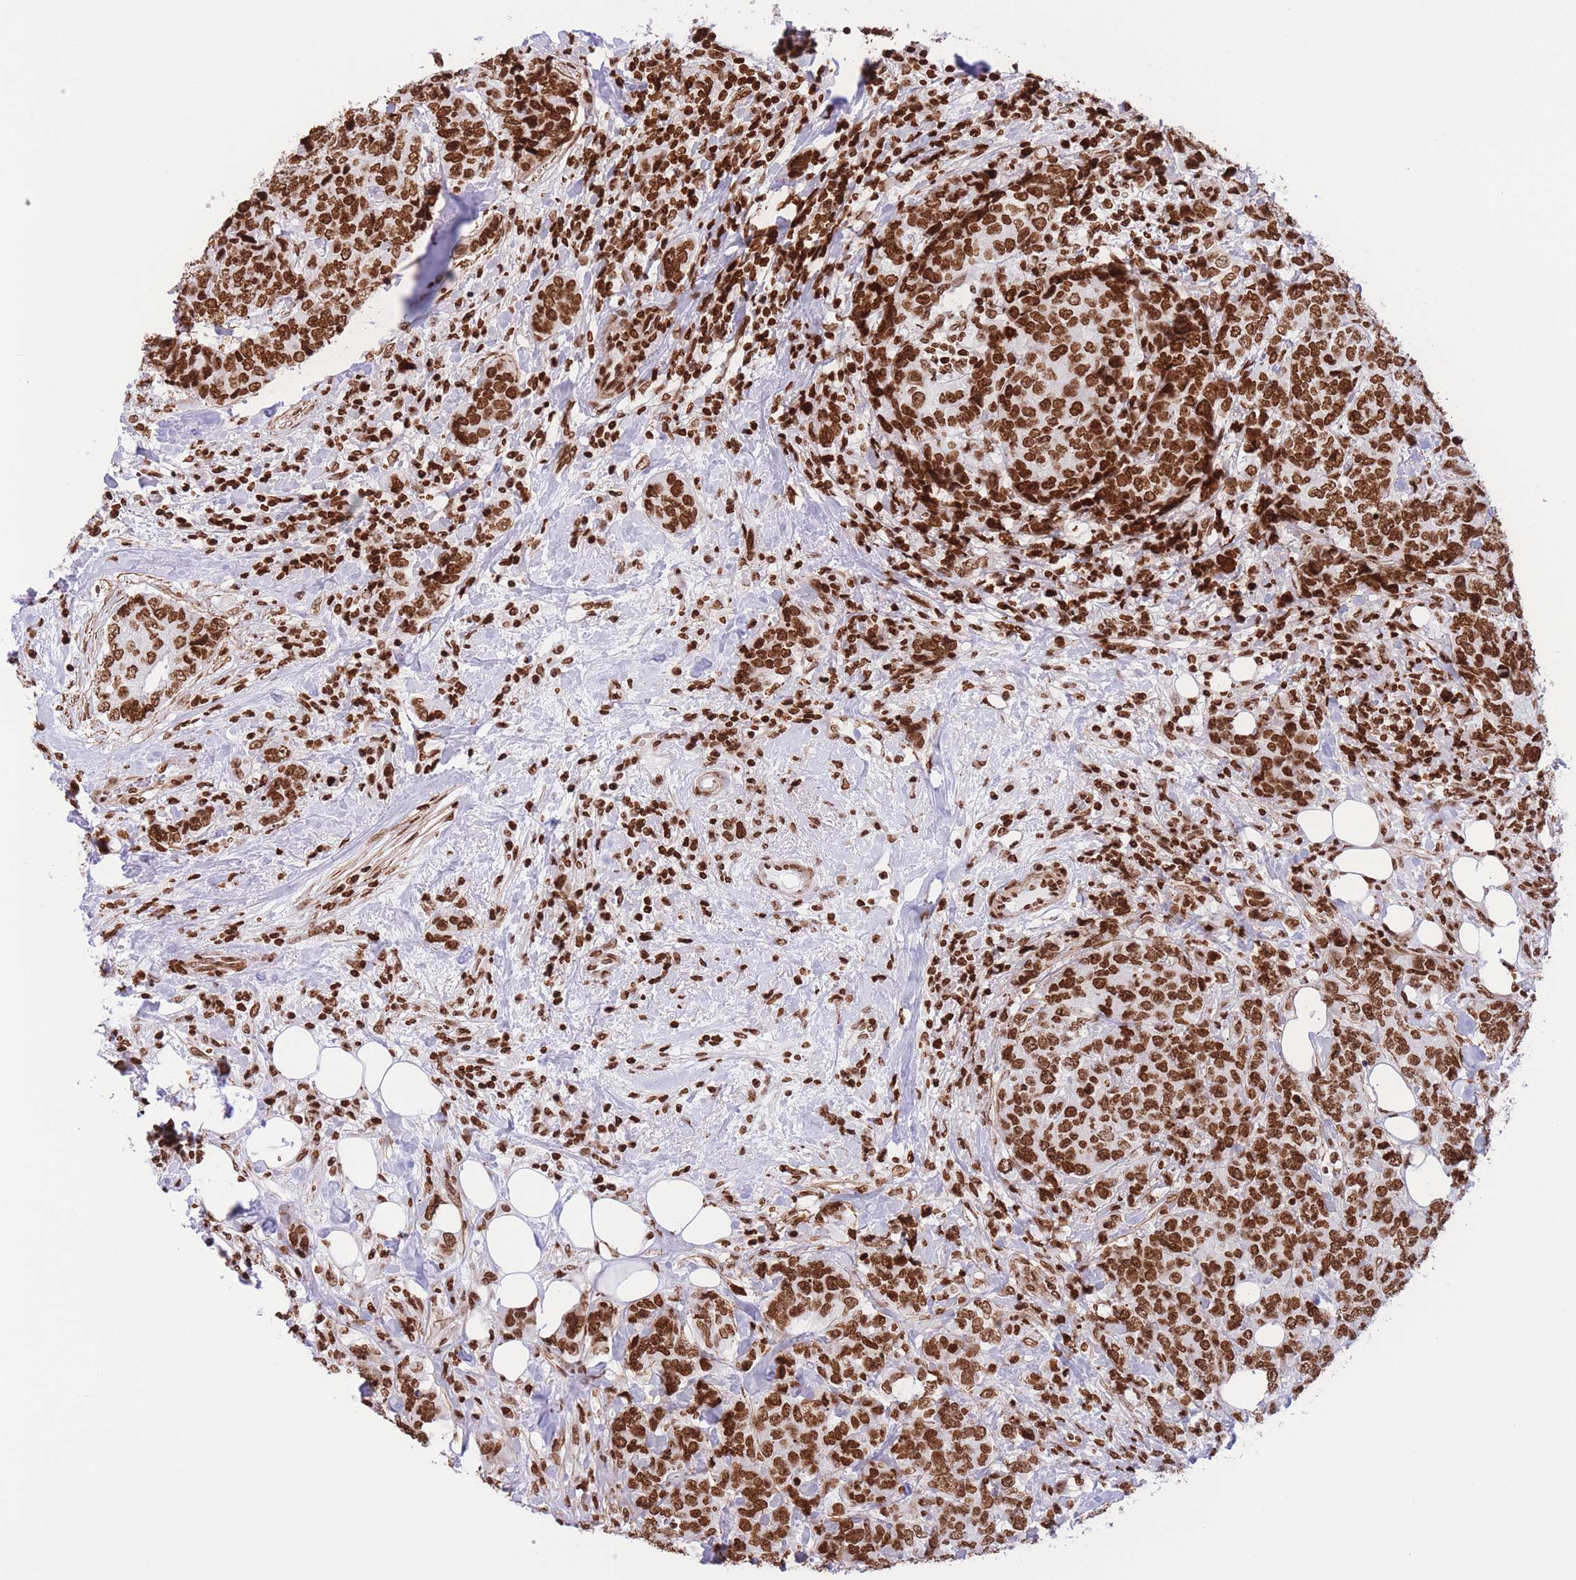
{"staining": {"intensity": "strong", "quantity": ">75%", "location": "nuclear"}, "tissue": "breast cancer", "cell_type": "Tumor cells", "image_type": "cancer", "snomed": [{"axis": "morphology", "description": "Lobular carcinoma"}, {"axis": "topography", "description": "Breast"}], "caption": "Protein staining demonstrates strong nuclear expression in approximately >75% of tumor cells in lobular carcinoma (breast). The protein of interest is stained brown, and the nuclei are stained in blue (DAB (3,3'-diaminobenzidine) IHC with brightfield microscopy, high magnification).", "gene": "H2BC11", "patient": {"sex": "female", "age": 59}}